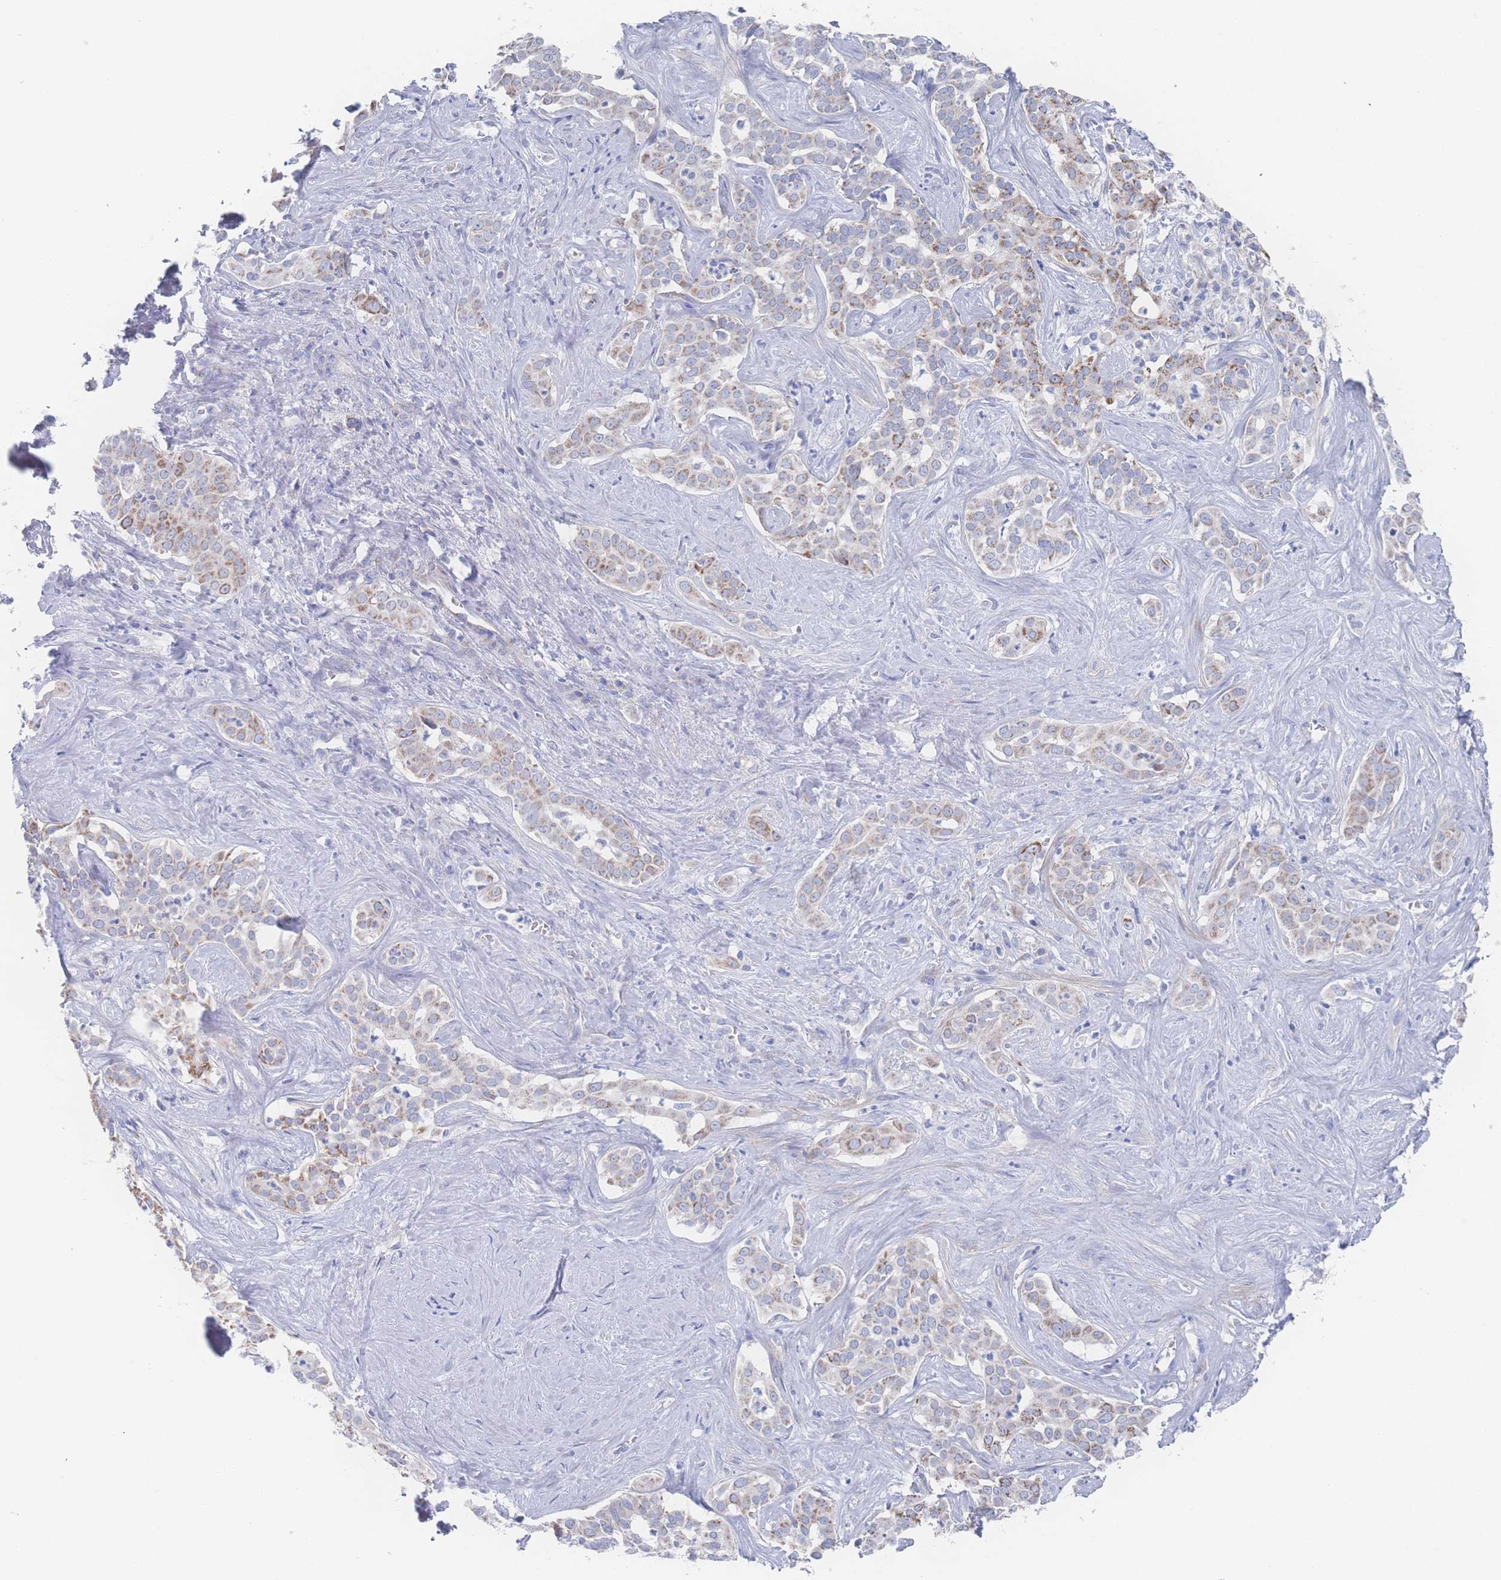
{"staining": {"intensity": "moderate", "quantity": "25%-75%", "location": "cytoplasmic/membranous"}, "tissue": "liver cancer", "cell_type": "Tumor cells", "image_type": "cancer", "snomed": [{"axis": "morphology", "description": "Cholangiocarcinoma"}, {"axis": "topography", "description": "Liver"}], "caption": "A histopathology image of human liver cholangiocarcinoma stained for a protein reveals moderate cytoplasmic/membranous brown staining in tumor cells.", "gene": "SNPH", "patient": {"sex": "male", "age": 67}}